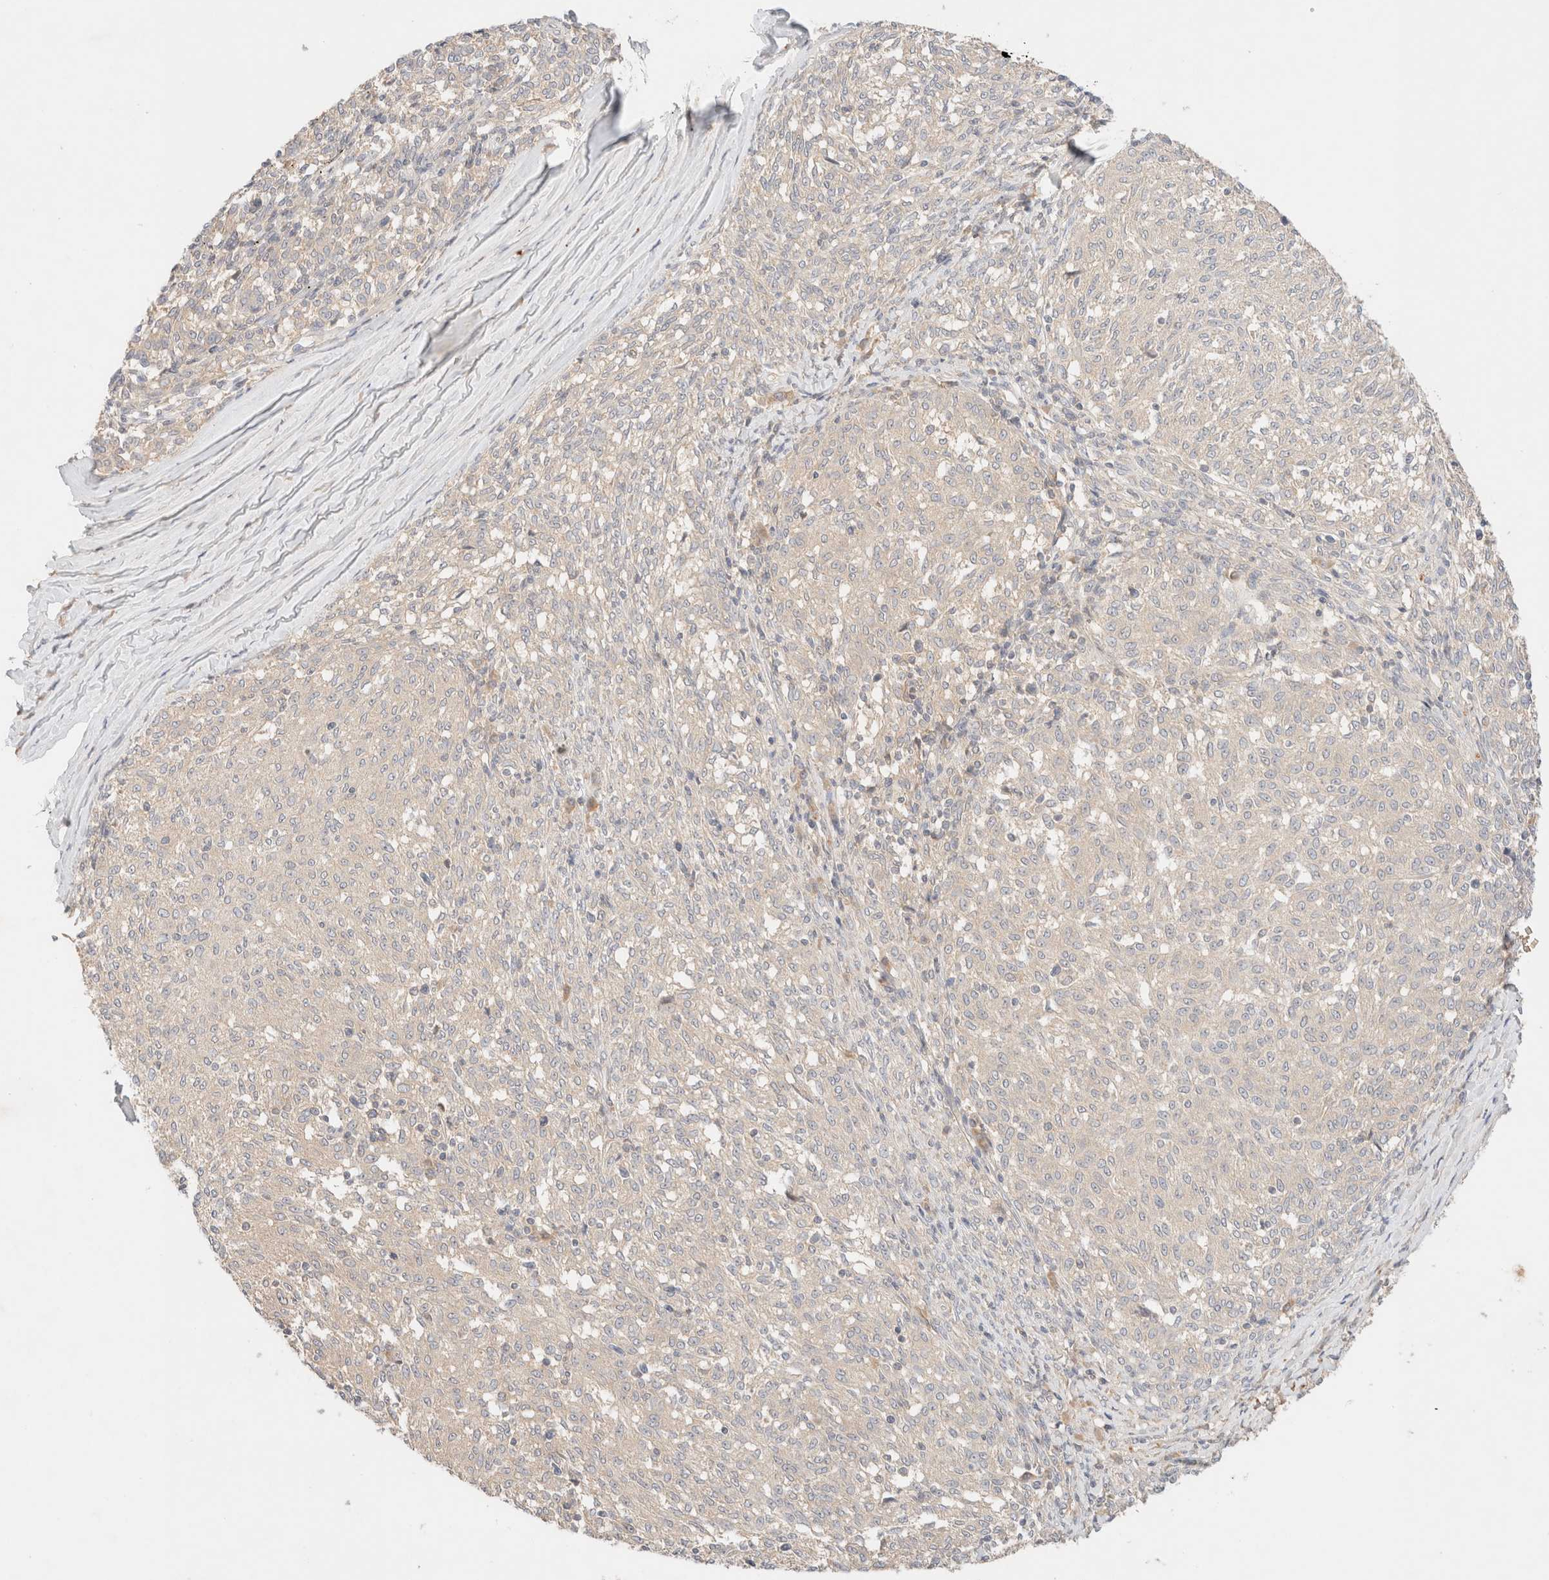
{"staining": {"intensity": "negative", "quantity": "none", "location": "none"}, "tissue": "melanoma", "cell_type": "Tumor cells", "image_type": "cancer", "snomed": [{"axis": "morphology", "description": "Malignant melanoma, NOS"}, {"axis": "topography", "description": "Skin"}], "caption": "The micrograph shows no staining of tumor cells in malignant melanoma.", "gene": "SARM1", "patient": {"sex": "female", "age": 72}}